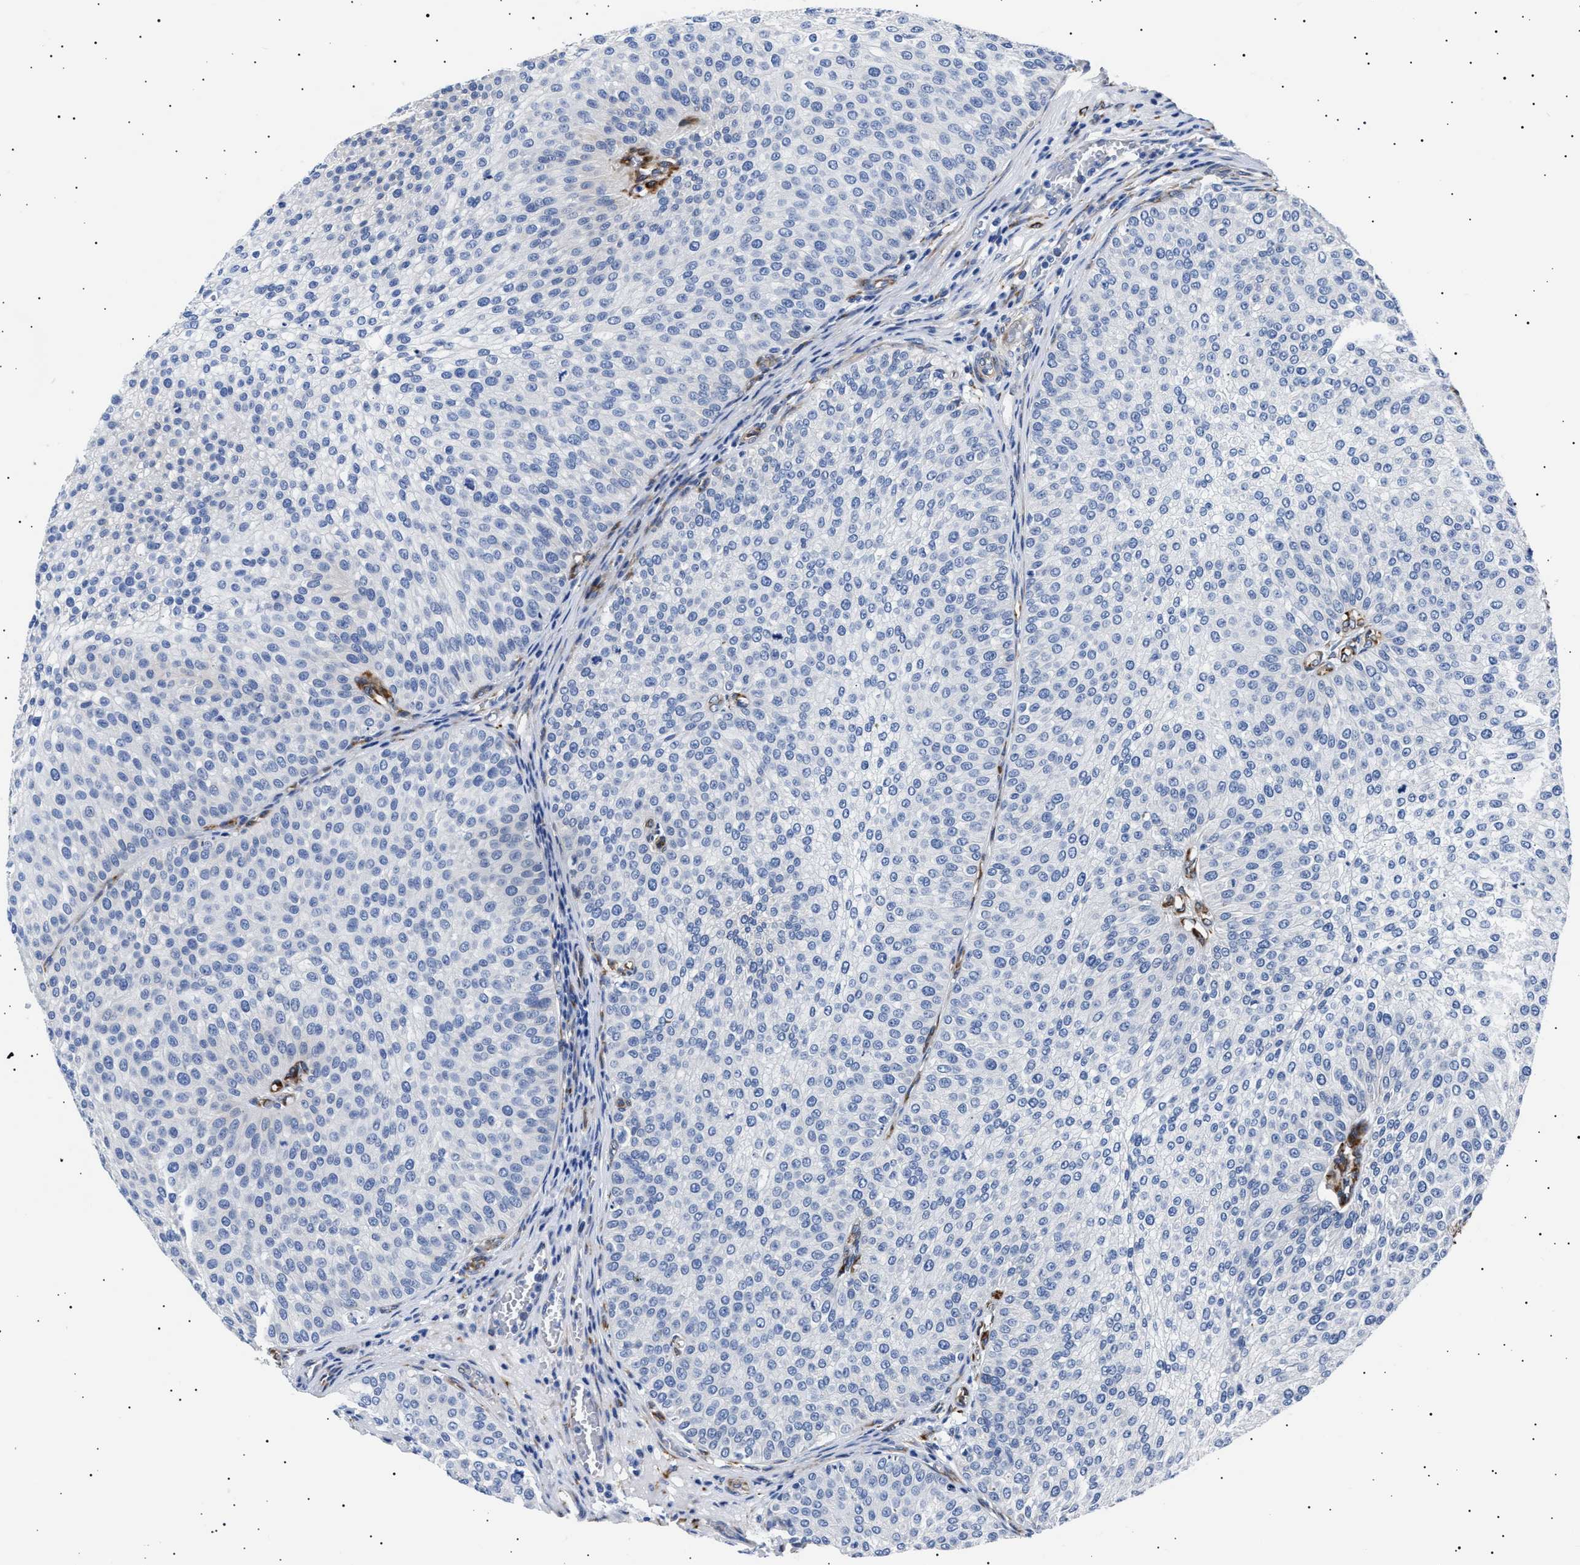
{"staining": {"intensity": "negative", "quantity": "none", "location": "none"}, "tissue": "urothelial cancer", "cell_type": "Tumor cells", "image_type": "cancer", "snomed": [{"axis": "morphology", "description": "Urothelial carcinoma, Low grade"}, {"axis": "topography", "description": "Smooth muscle"}, {"axis": "topography", "description": "Urinary bladder"}], "caption": "IHC of urothelial cancer exhibits no staining in tumor cells.", "gene": "HEMGN", "patient": {"sex": "male", "age": 60}}